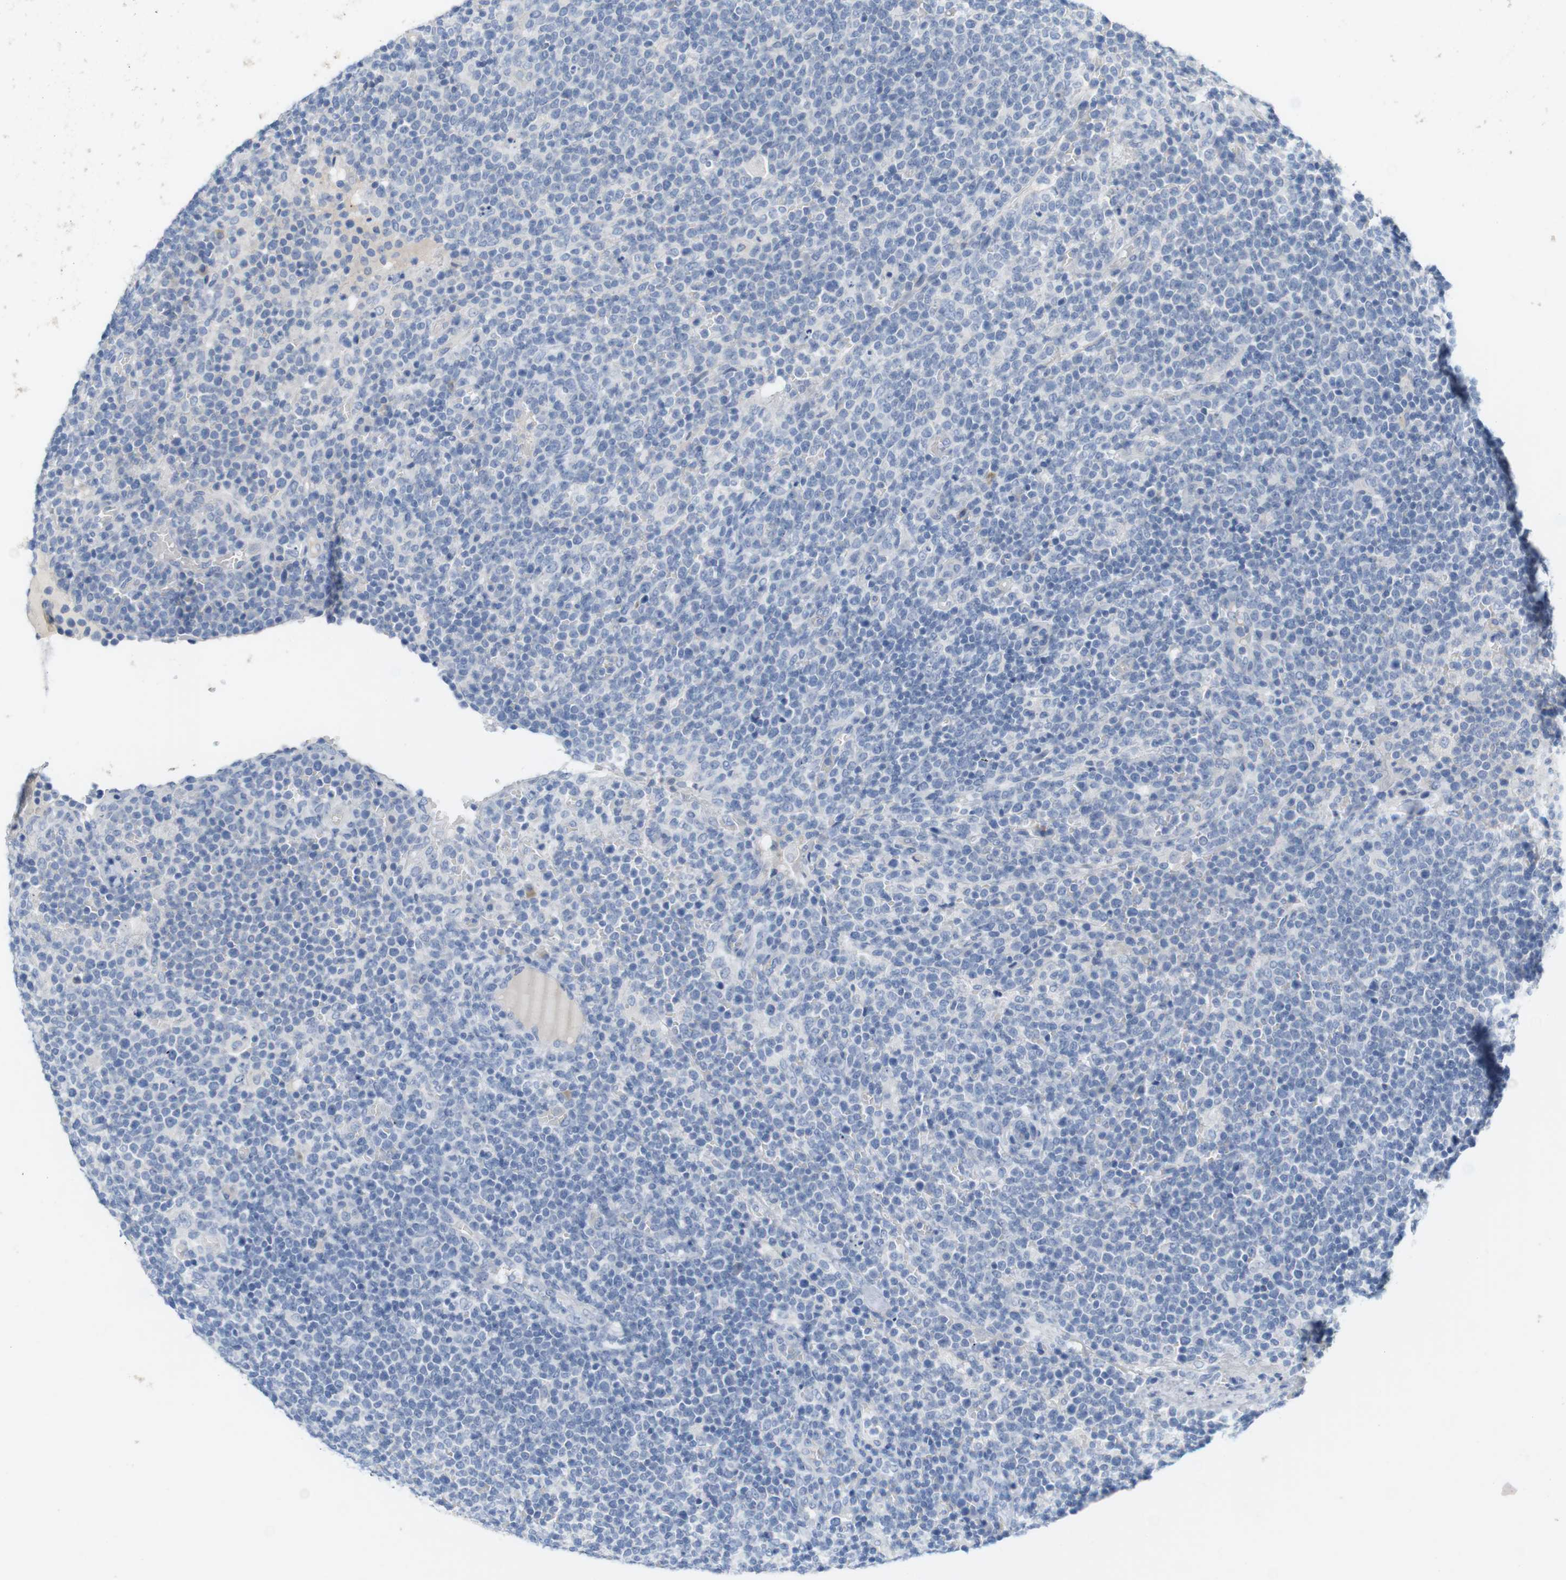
{"staining": {"intensity": "negative", "quantity": "none", "location": "none"}, "tissue": "lymphoma", "cell_type": "Tumor cells", "image_type": "cancer", "snomed": [{"axis": "morphology", "description": "Malignant lymphoma, non-Hodgkin's type, High grade"}, {"axis": "topography", "description": "Lymph node"}], "caption": "IHC micrograph of malignant lymphoma, non-Hodgkin's type (high-grade) stained for a protein (brown), which displays no expression in tumor cells. The staining was performed using DAB to visualize the protein expression in brown, while the nuclei were stained in blue with hematoxylin (Magnification: 20x).", "gene": "RGS9", "patient": {"sex": "male", "age": 61}}